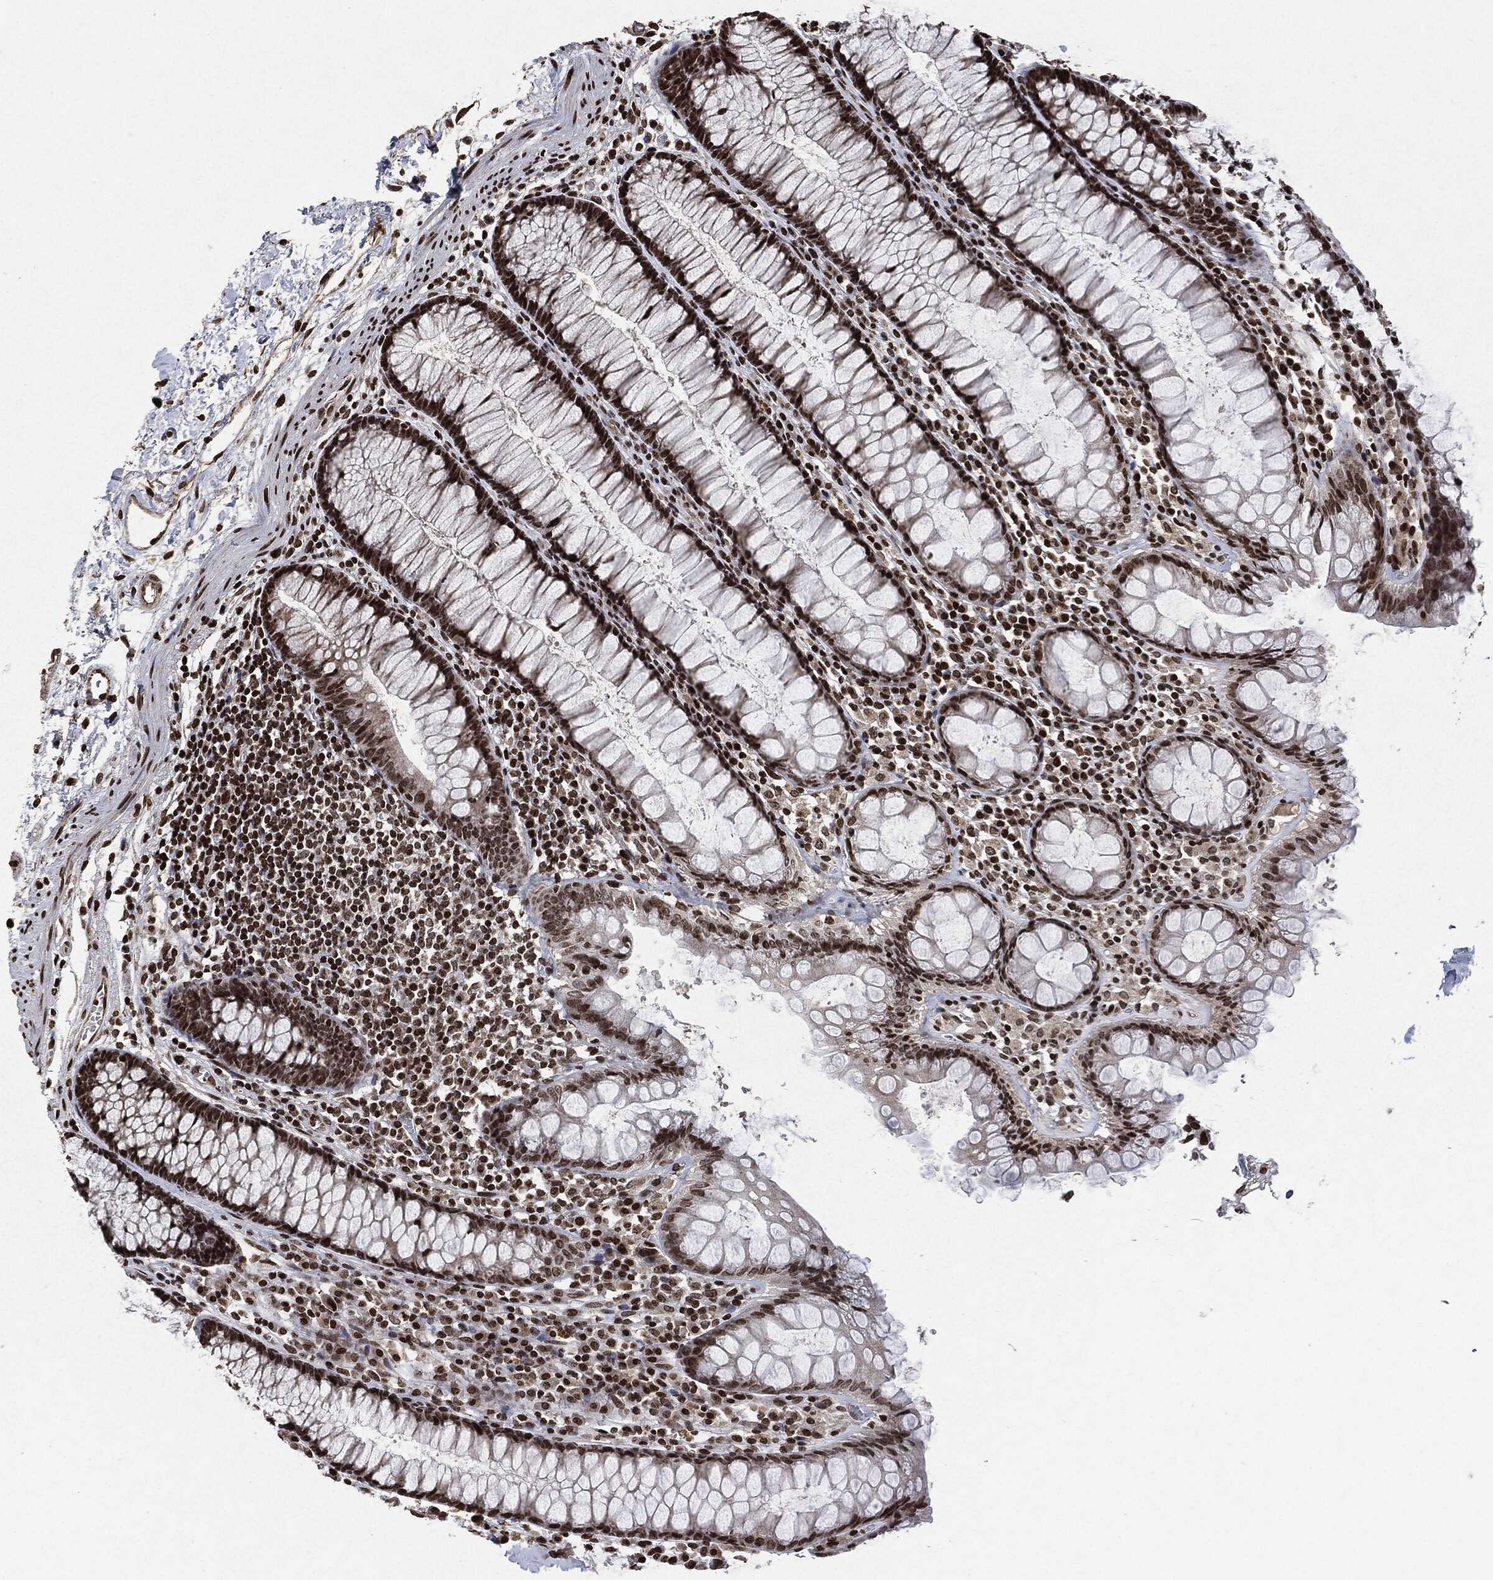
{"staining": {"intensity": "strong", "quantity": ">75%", "location": "nuclear"}, "tissue": "colon", "cell_type": "Endothelial cells", "image_type": "normal", "snomed": [{"axis": "morphology", "description": "Normal tissue, NOS"}, {"axis": "topography", "description": "Colon"}], "caption": "This is an image of immunohistochemistry (IHC) staining of normal colon, which shows strong expression in the nuclear of endothelial cells.", "gene": "JUN", "patient": {"sex": "male", "age": 76}}